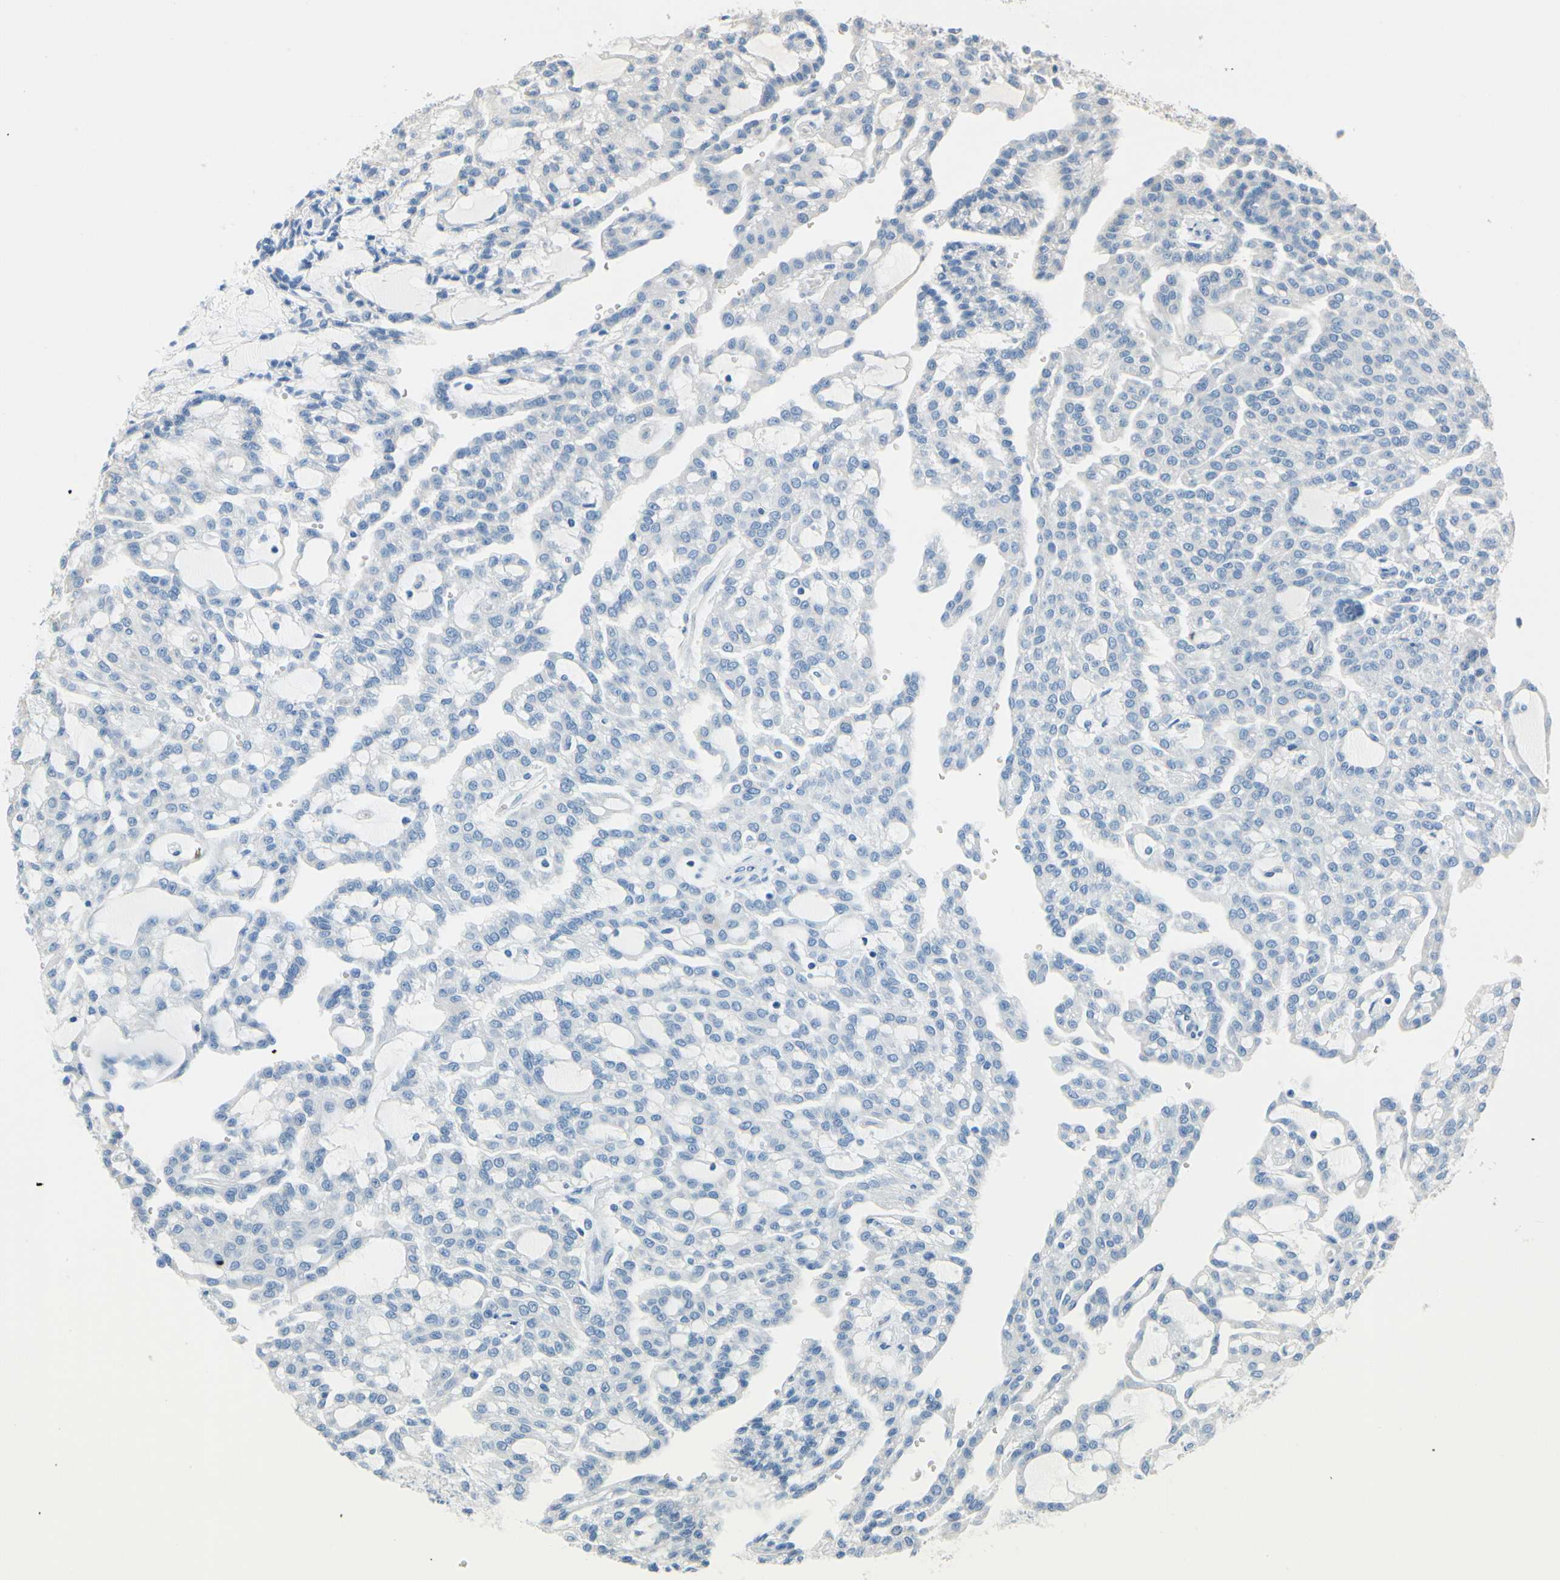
{"staining": {"intensity": "negative", "quantity": "none", "location": "none"}, "tissue": "renal cancer", "cell_type": "Tumor cells", "image_type": "cancer", "snomed": [{"axis": "morphology", "description": "Adenocarcinoma, NOS"}, {"axis": "topography", "description": "Kidney"}], "caption": "There is no significant expression in tumor cells of renal cancer.", "gene": "CKAP2", "patient": {"sex": "male", "age": 63}}